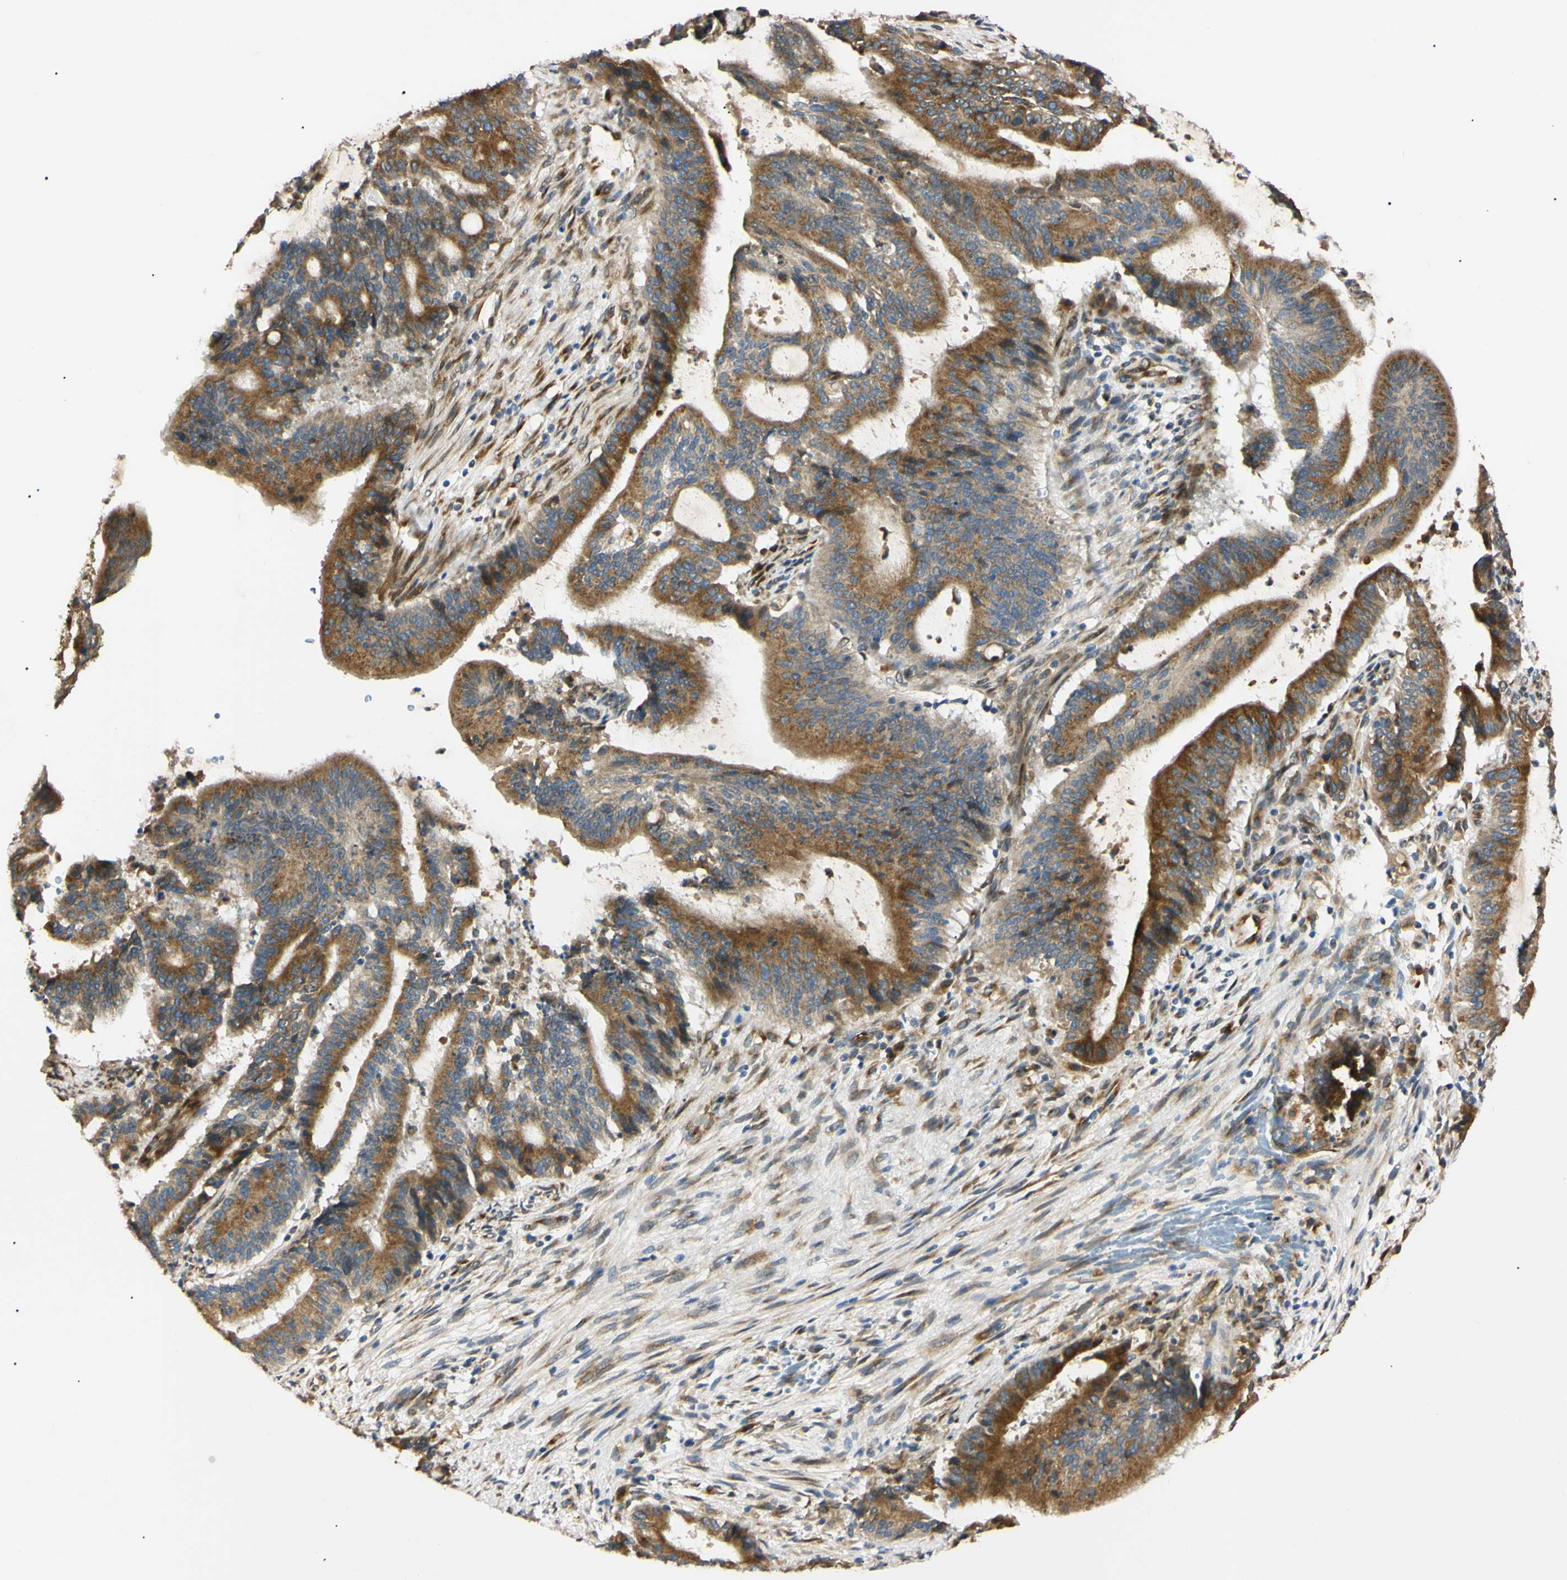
{"staining": {"intensity": "moderate", "quantity": ">75%", "location": "cytoplasmic/membranous"}, "tissue": "liver cancer", "cell_type": "Tumor cells", "image_type": "cancer", "snomed": [{"axis": "morphology", "description": "Cholangiocarcinoma"}, {"axis": "topography", "description": "Liver"}], "caption": "This is an image of IHC staining of cholangiocarcinoma (liver), which shows moderate staining in the cytoplasmic/membranous of tumor cells.", "gene": "IER3IP1", "patient": {"sex": "female", "age": 73}}